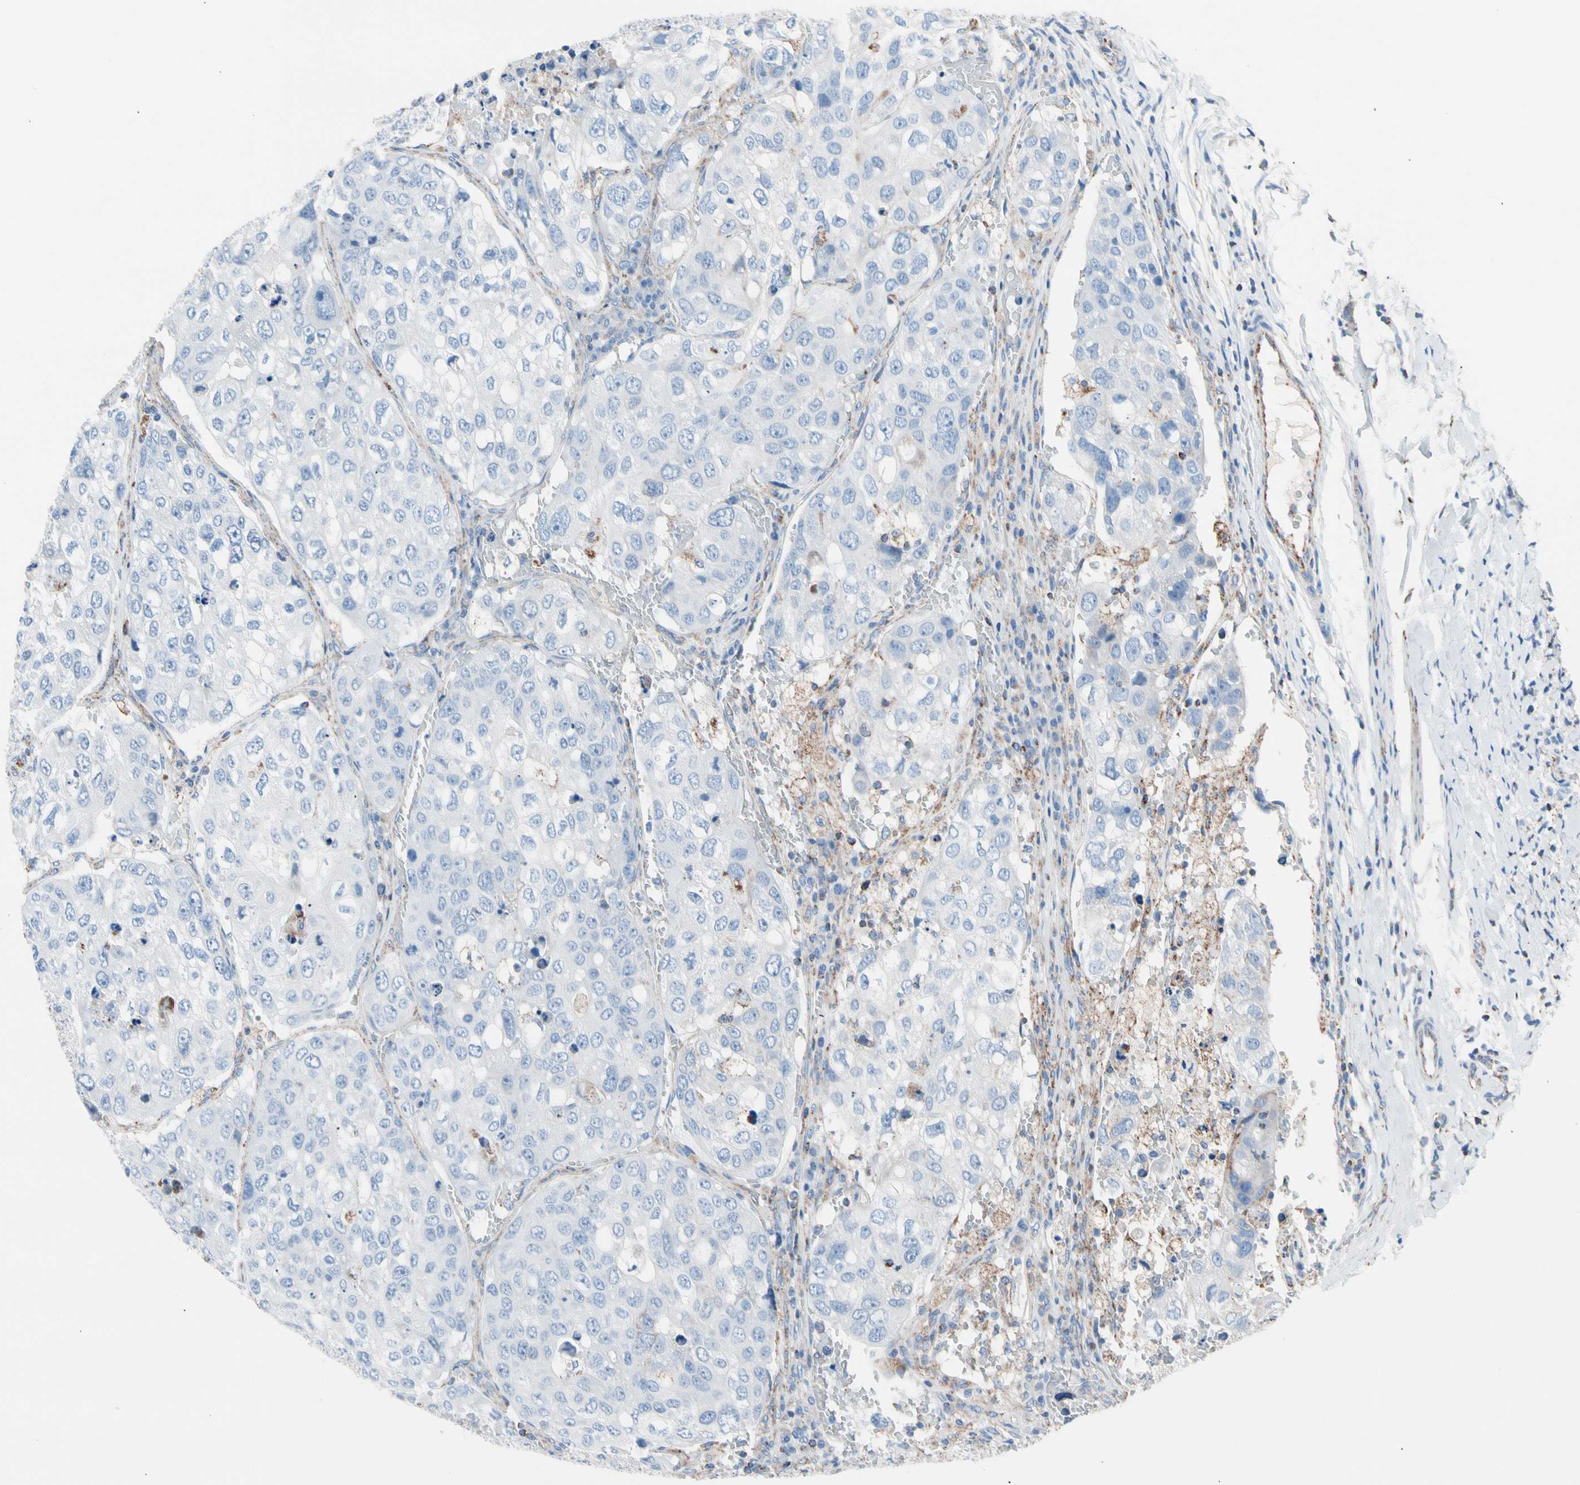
{"staining": {"intensity": "negative", "quantity": "none", "location": "none"}, "tissue": "urothelial cancer", "cell_type": "Tumor cells", "image_type": "cancer", "snomed": [{"axis": "morphology", "description": "Urothelial carcinoma, High grade"}, {"axis": "topography", "description": "Lymph node"}, {"axis": "topography", "description": "Urinary bladder"}], "caption": "There is no significant staining in tumor cells of urothelial carcinoma (high-grade).", "gene": "HK1", "patient": {"sex": "male", "age": 51}}